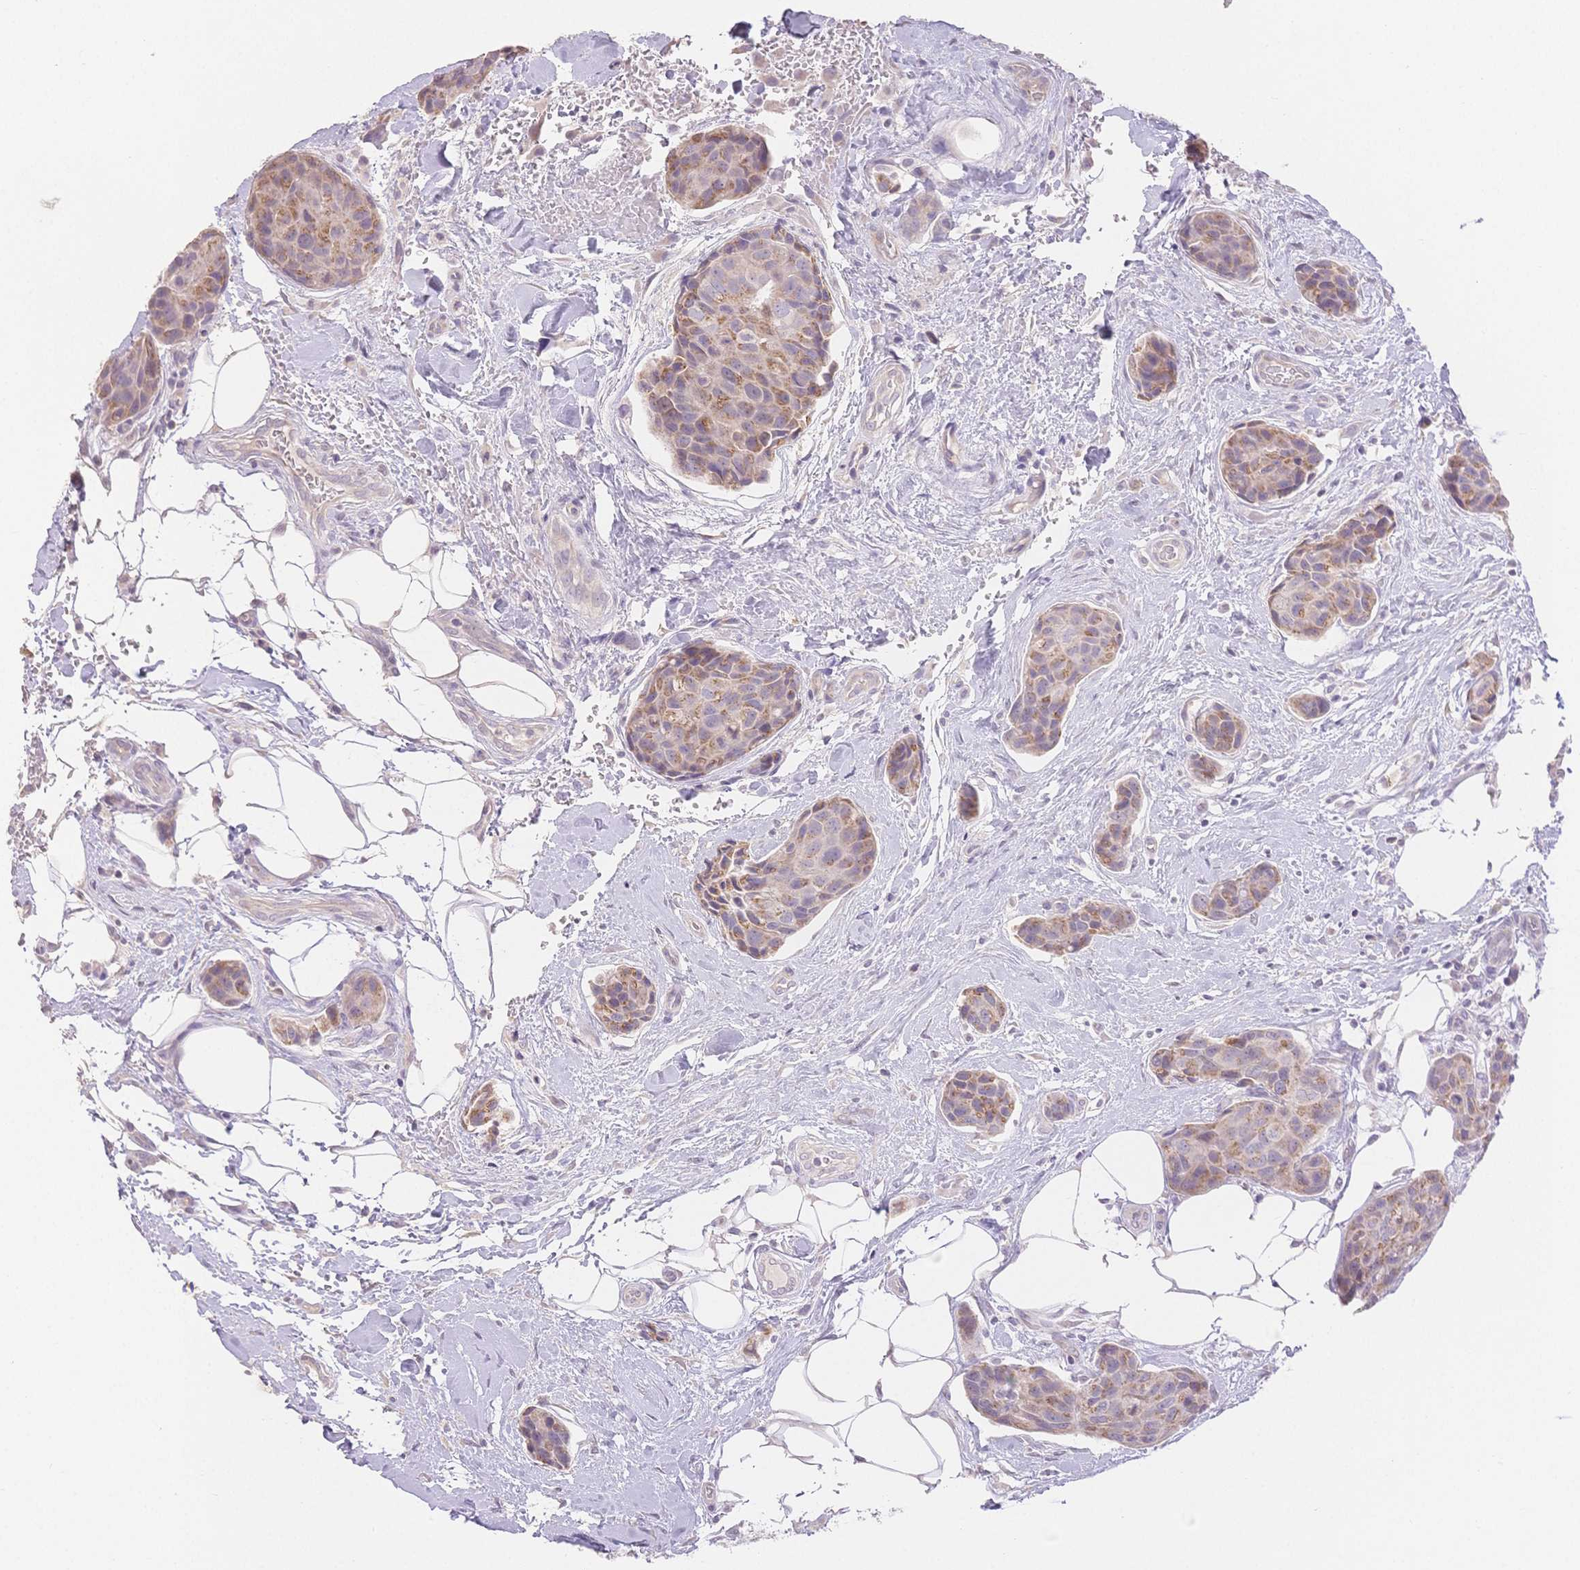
{"staining": {"intensity": "weak", "quantity": "25%-75%", "location": "cytoplasmic/membranous"}, "tissue": "breast cancer", "cell_type": "Tumor cells", "image_type": "cancer", "snomed": [{"axis": "morphology", "description": "Duct carcinoma"}, {"axis": "topography", "description": "Breast"}, {"axis": "topography", "description": "Lymph node"}], "caption": "Immunohistochemistry (IHC) (DAB (3,3'-diaminobenzidine)) staining of human breast cancer (invasive ductal carcinoma) demonstrates weak cytoplasmic/membranous protein expression in approximately 25%-75% of tumor cells.", "gene": "SUV39H2", "patient": {"sex": "female", "age": 80}}